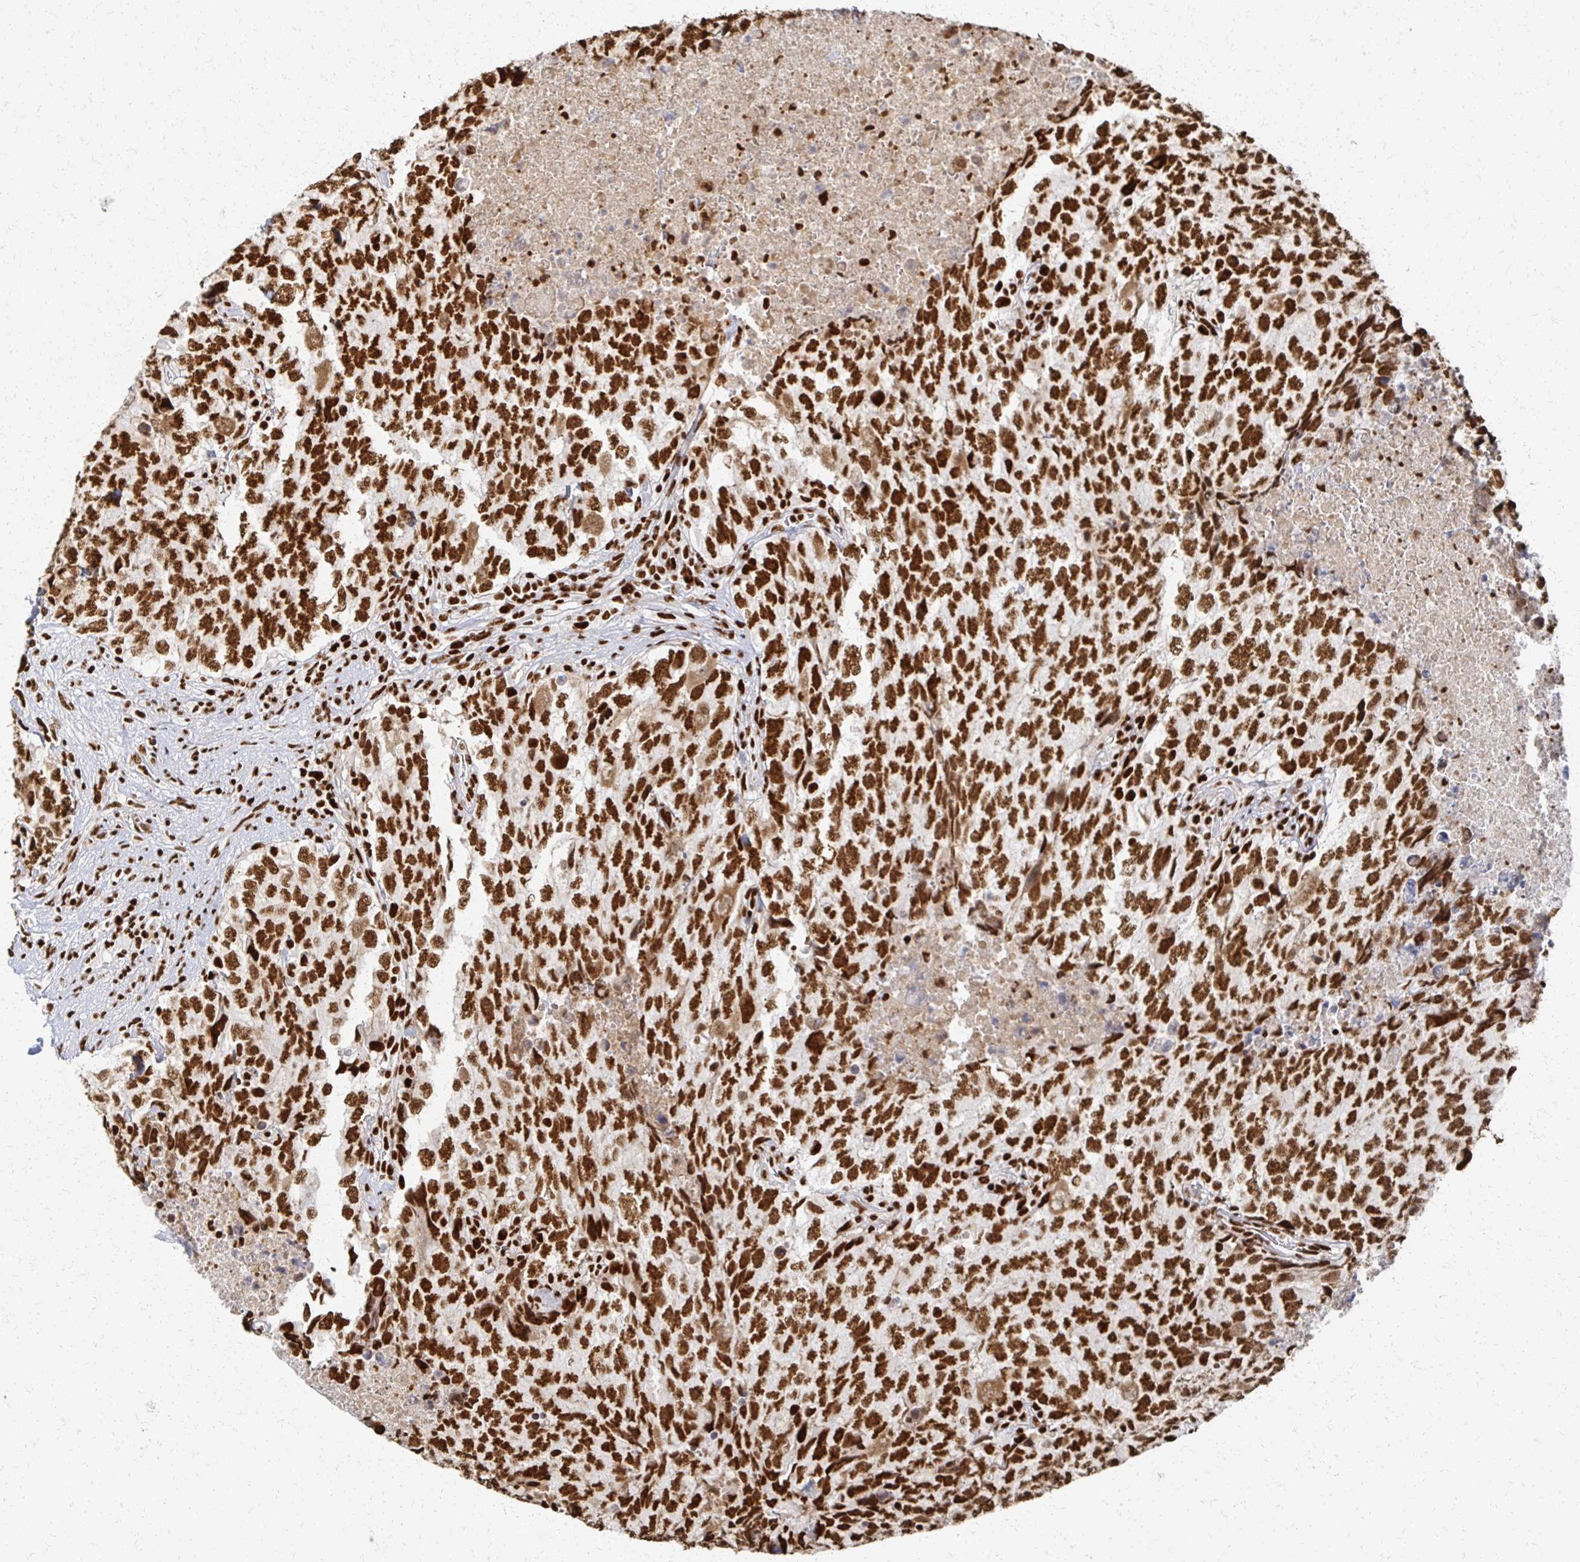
{"staining": {"intensity": "strong", "quantity": ">75%", "location": "nuclear"}, "tissue": "testis cancer", "cell_type": "Tumor cells", "image_type": "cancer", "snomed": [{"axis": "morphology", "description": "Carcinoma, Embryonal, NOS"}, {"axis": "topography", "description": "Testis"}], "caption": "Brown immunohistochemical staining in human testis embryonal carcinoma shows strong nuclear positivity in approximately >75% of tumor cells.", "gene": "RBBP7", "patient": {"sex": "male", "age": 24}}